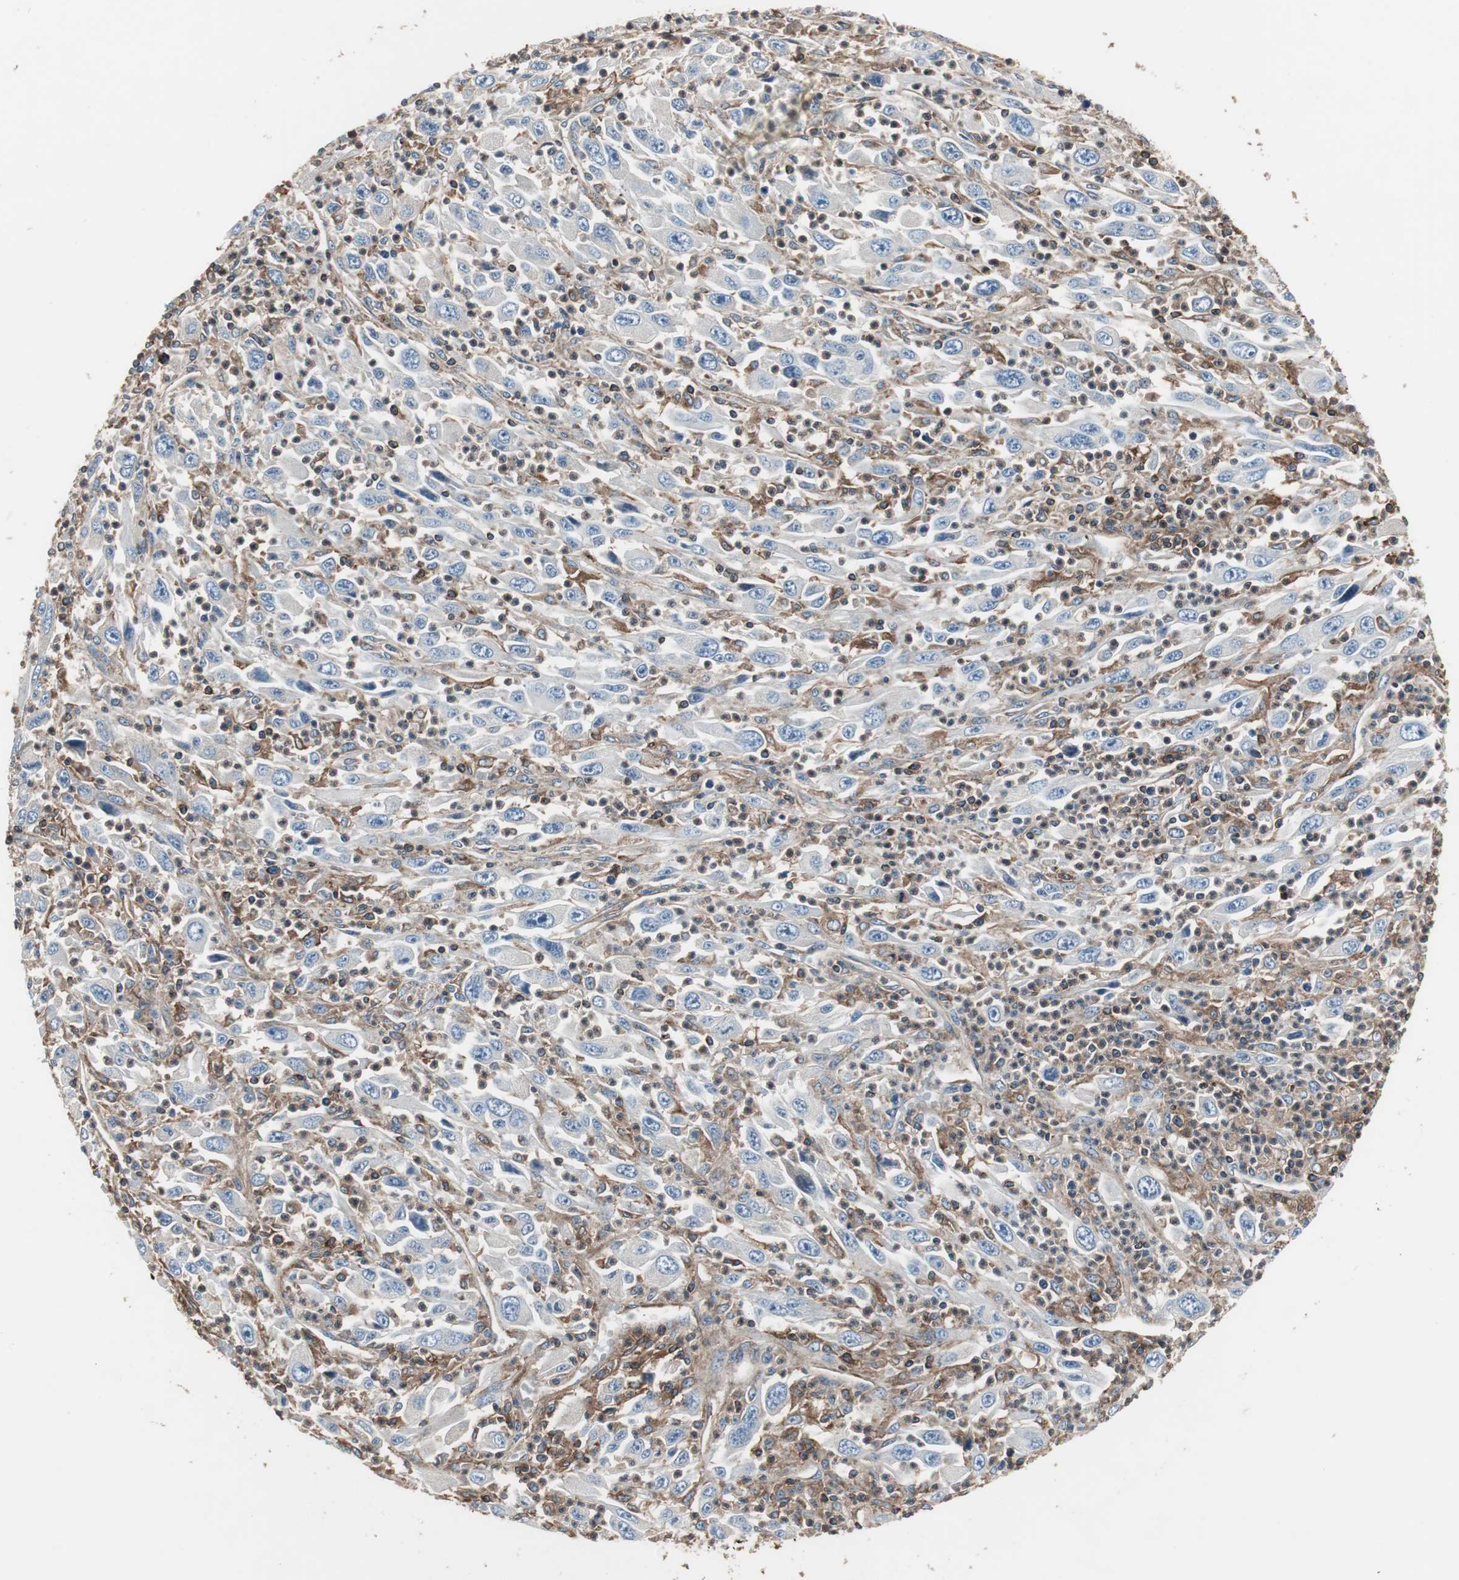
{"staining": {"intensity": "negative", "quantity": "none", "location": "none"}, "tissue": "melanoma", "cell_type": "Tumor cells", "image_type": "cancer", "snomed": [{"axis": "morphology", "description": "Malignant melanoma, Metastatic site"}, {"axis": "topography", "description": "Skin"}], "caption": "IHC image of melanoma stained for a protein (brown), which demonstrates no staining in tumor cells.", "gene": "B2M", "patient": {"sex": "female", "age": 56}}